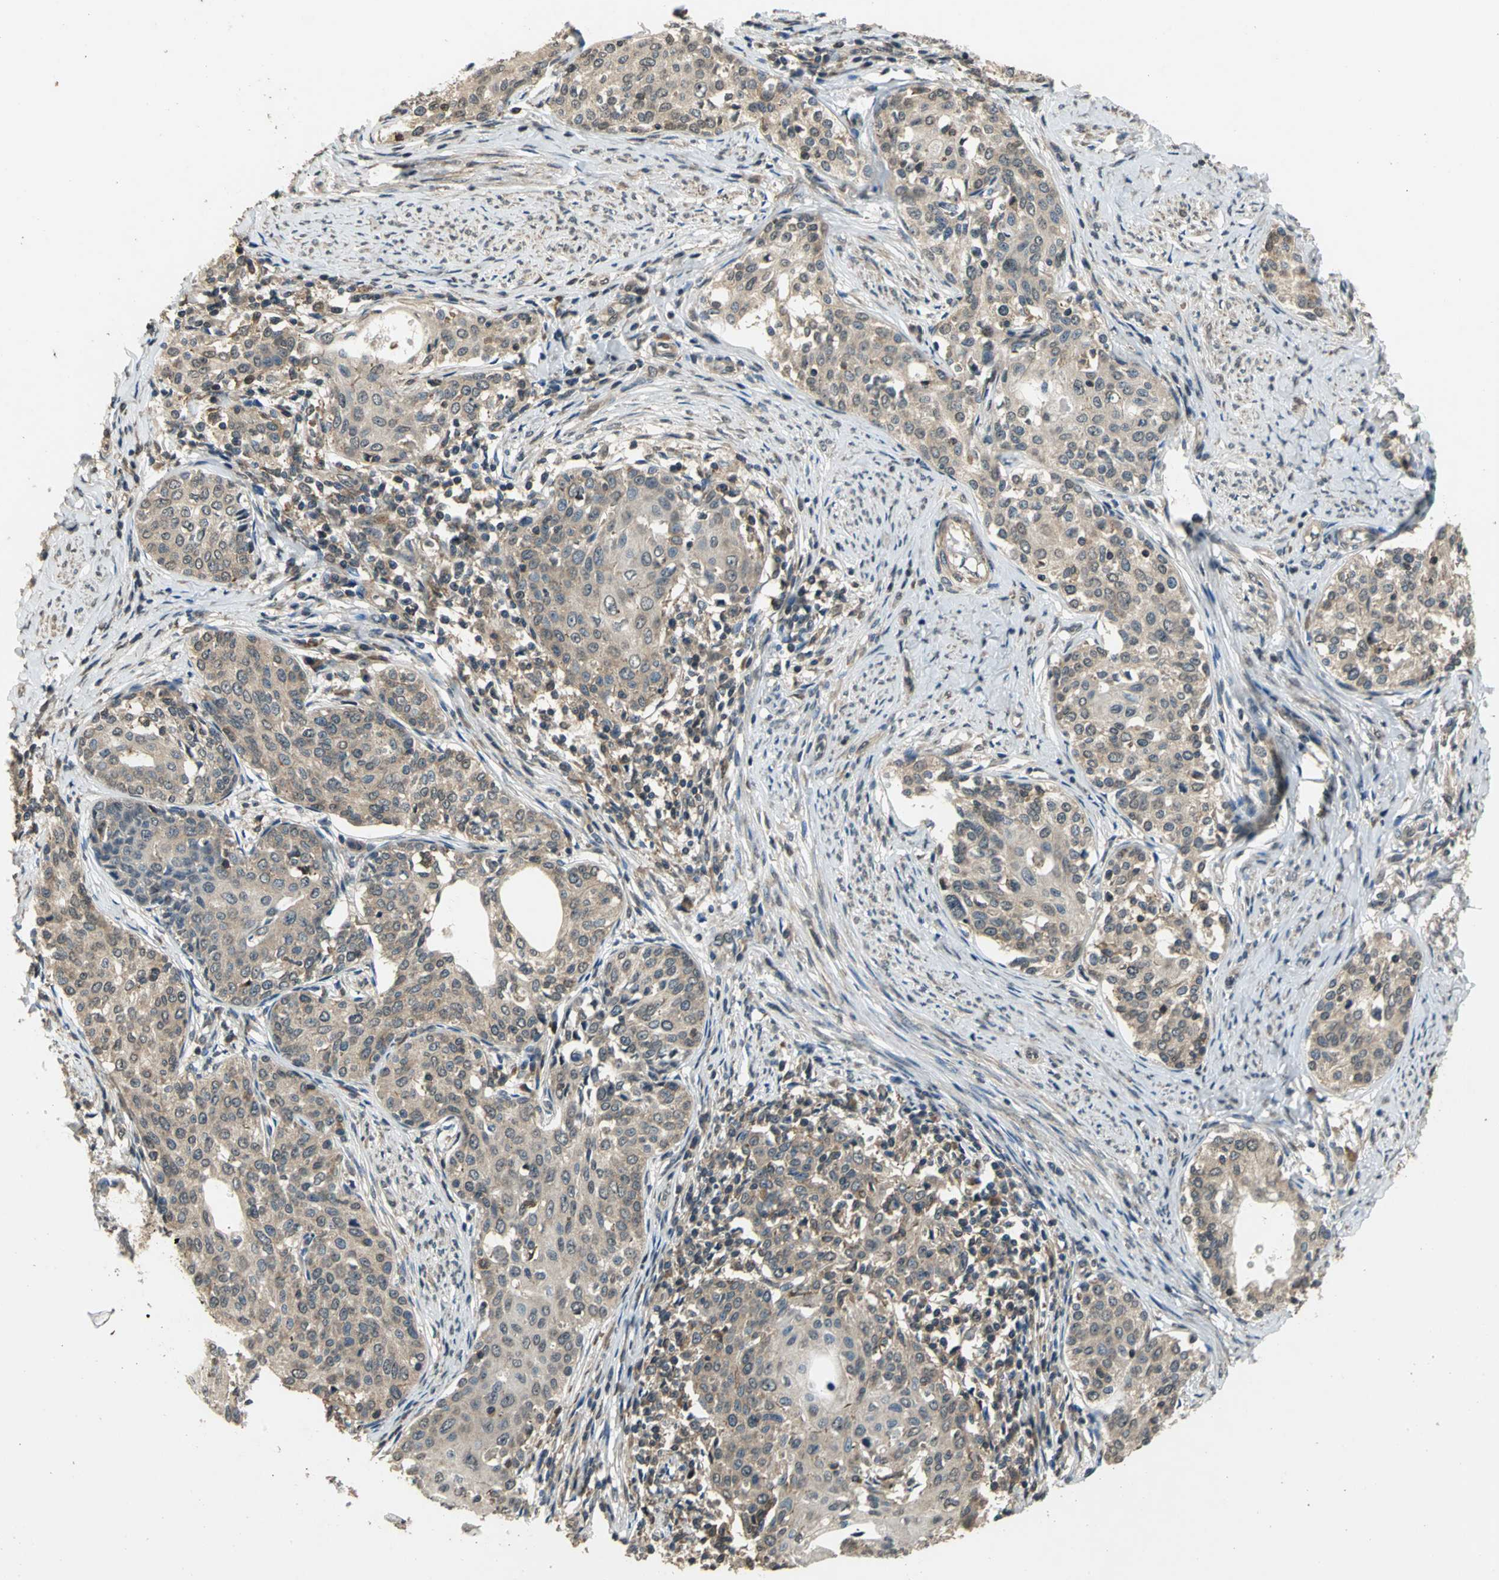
{"staining": {"intensity": "weak", "quantity": ">75%", "location": "cytoplasmic/membranous"}, "tissue": "cervical cancer", "cell_type": "Tumor cells", "image_type": "cancer", "snomed": [{"axis": "morphology", "description": "Squamous cell carcinoma, NOS"}, {"axis": "morphology", "description": "Adenocarcinoma, NOS"}, {"axis": "topography", "description": "Cervix"}], "caption": "Protein expression analysis of human cervical cancer (adenocarcinoma) reveals weak cytoplasmic/membranous expression in approximately >75% of tumor cells.", "gene": "EIF2B2", "patient": {"sex": "female", "age": 52}}